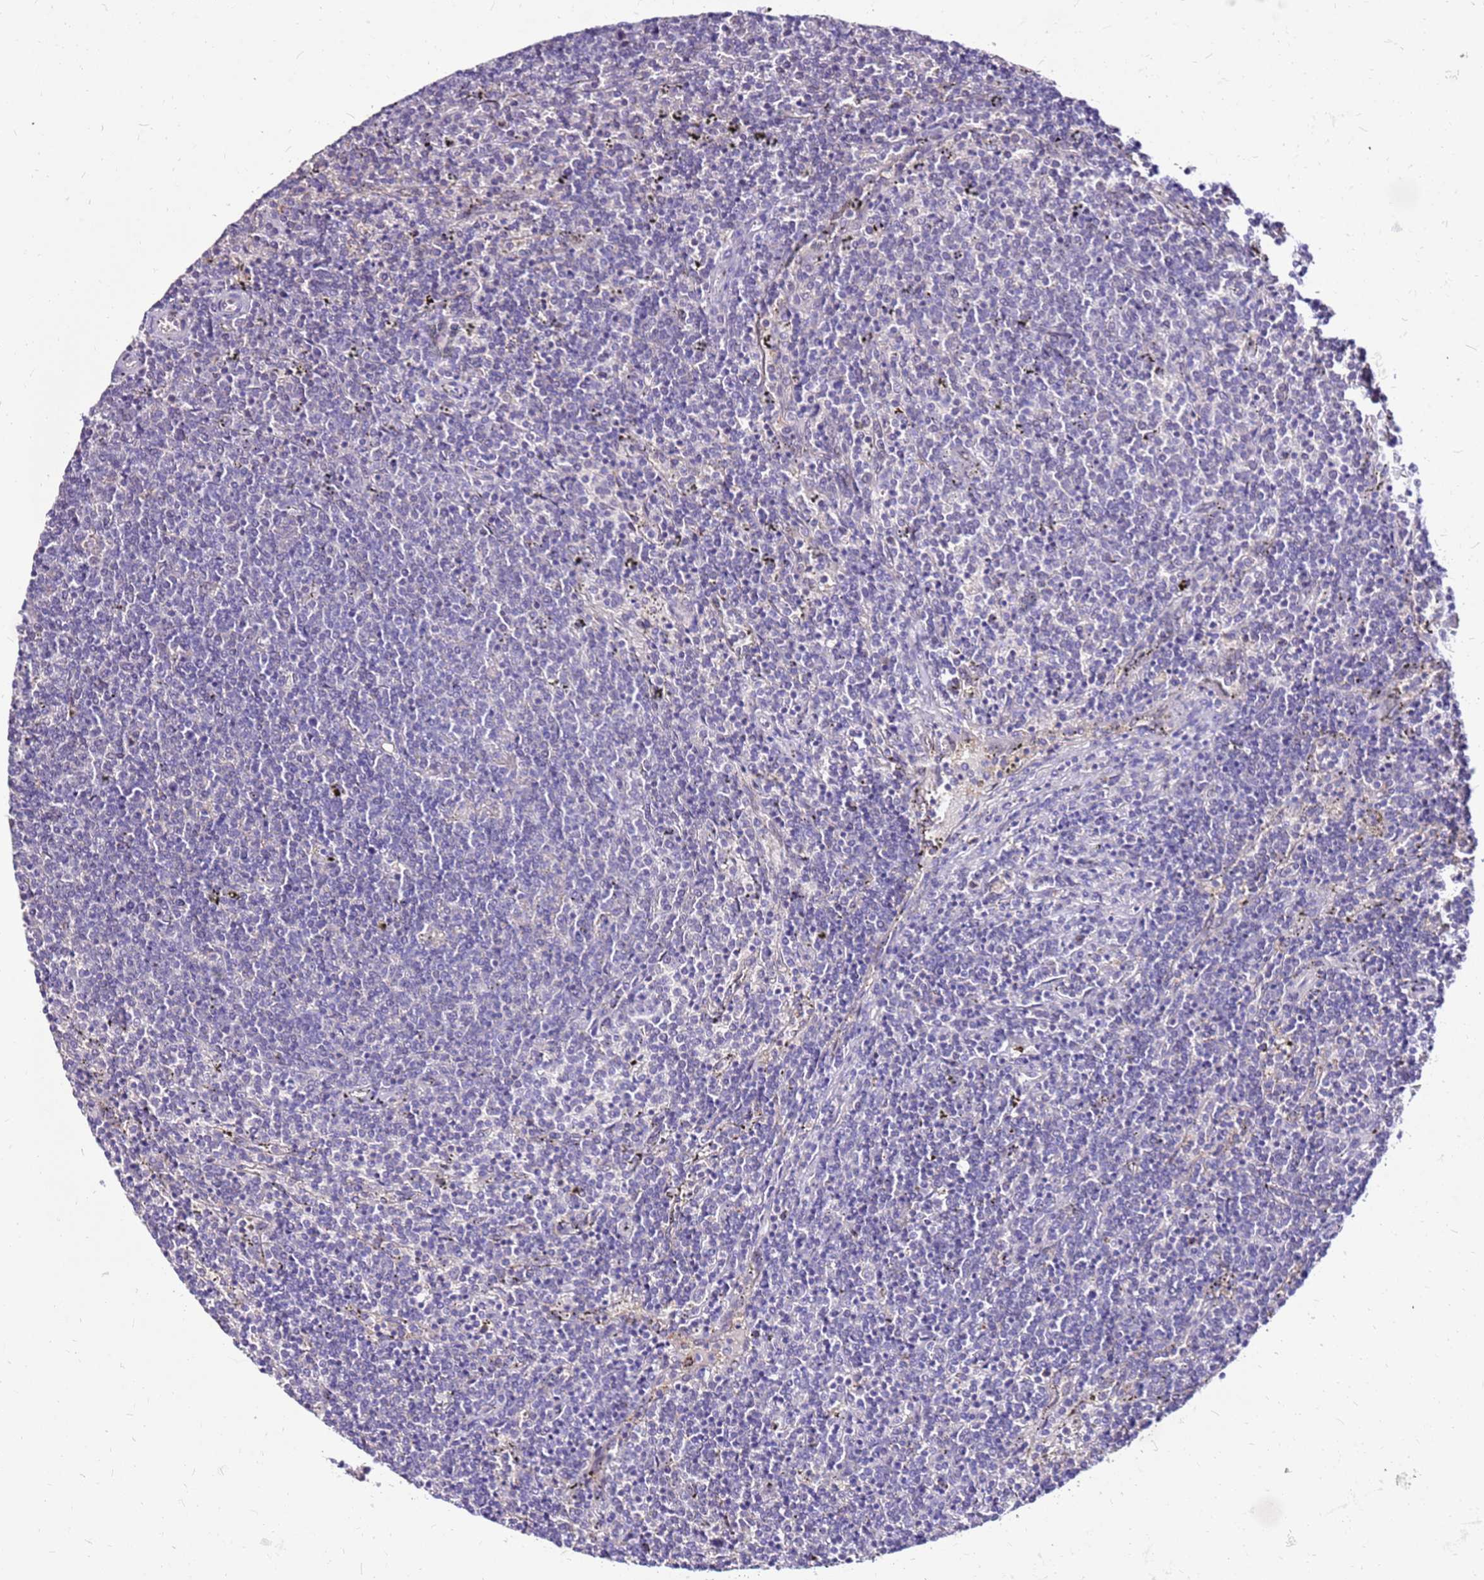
{"staining": {"intensity": "negative", "quantity": "none", "location": "none"}, "tissue": "lymphoma", "cell_type": "Tumor cells", "image_type": "cancer", "snomed": [{"axis": "morphology", "description": "Malignant lymphoma, non-Hodgkin's type, Low grade"}, {"axis": "topography", "description": "Spleen"}], "caption": "Immunohistochemical staining of low-grade malignant lymphoma, non-Hodgkin's type demonstrates no significant expression in tumor cells. (IHC, brightfield microscopy, high magnification).", "gene": "ALDH1A3", "patient": {"sex": "female", "age": 50}}